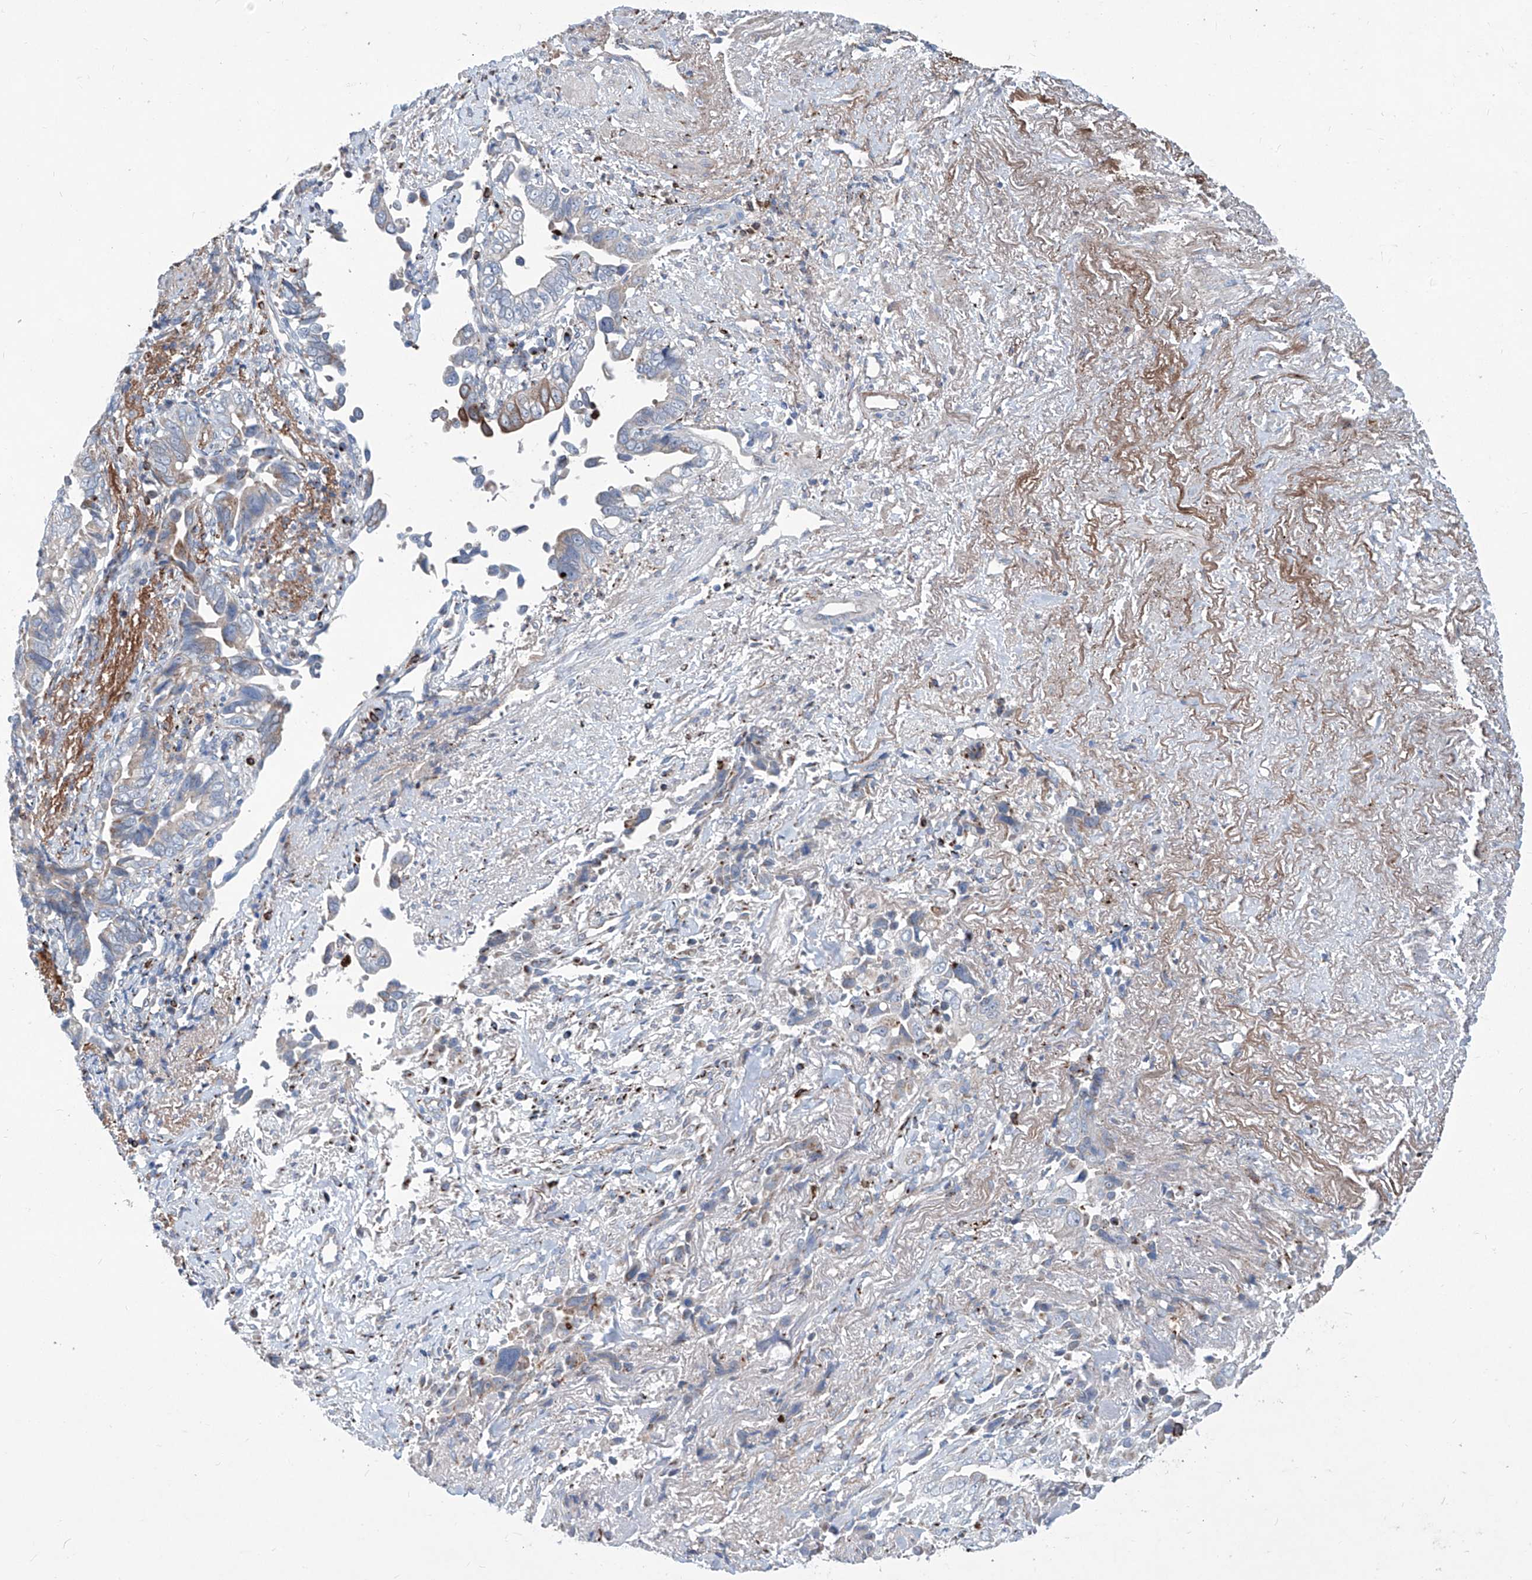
{"staining": {"intensity": "weak", "quantity": "<25%", "location": "cytoplasmic/membranous"}, "tissue": "liver cancer", "cell_type": "Tumor cells", "image_type": "cancer", "snomed": [{"axis": "morphology", "description": "Cholangiocarcinoma"}, {"axis": "topography", "description": "Liver"}], "caption": "This is a photomicrograph of immunohistochemistry (IHC) staining of liver cancer (cholangiocarcinoma), which shows no positivity in tumor cells. The staining was performed using DAB to visualize the protein expression in brown, while the nuclei were stained in blue with hematoxylin (Magnification: 20x).", "gene": "CDH5", "patient": {"sex": "female", "age": 79}}